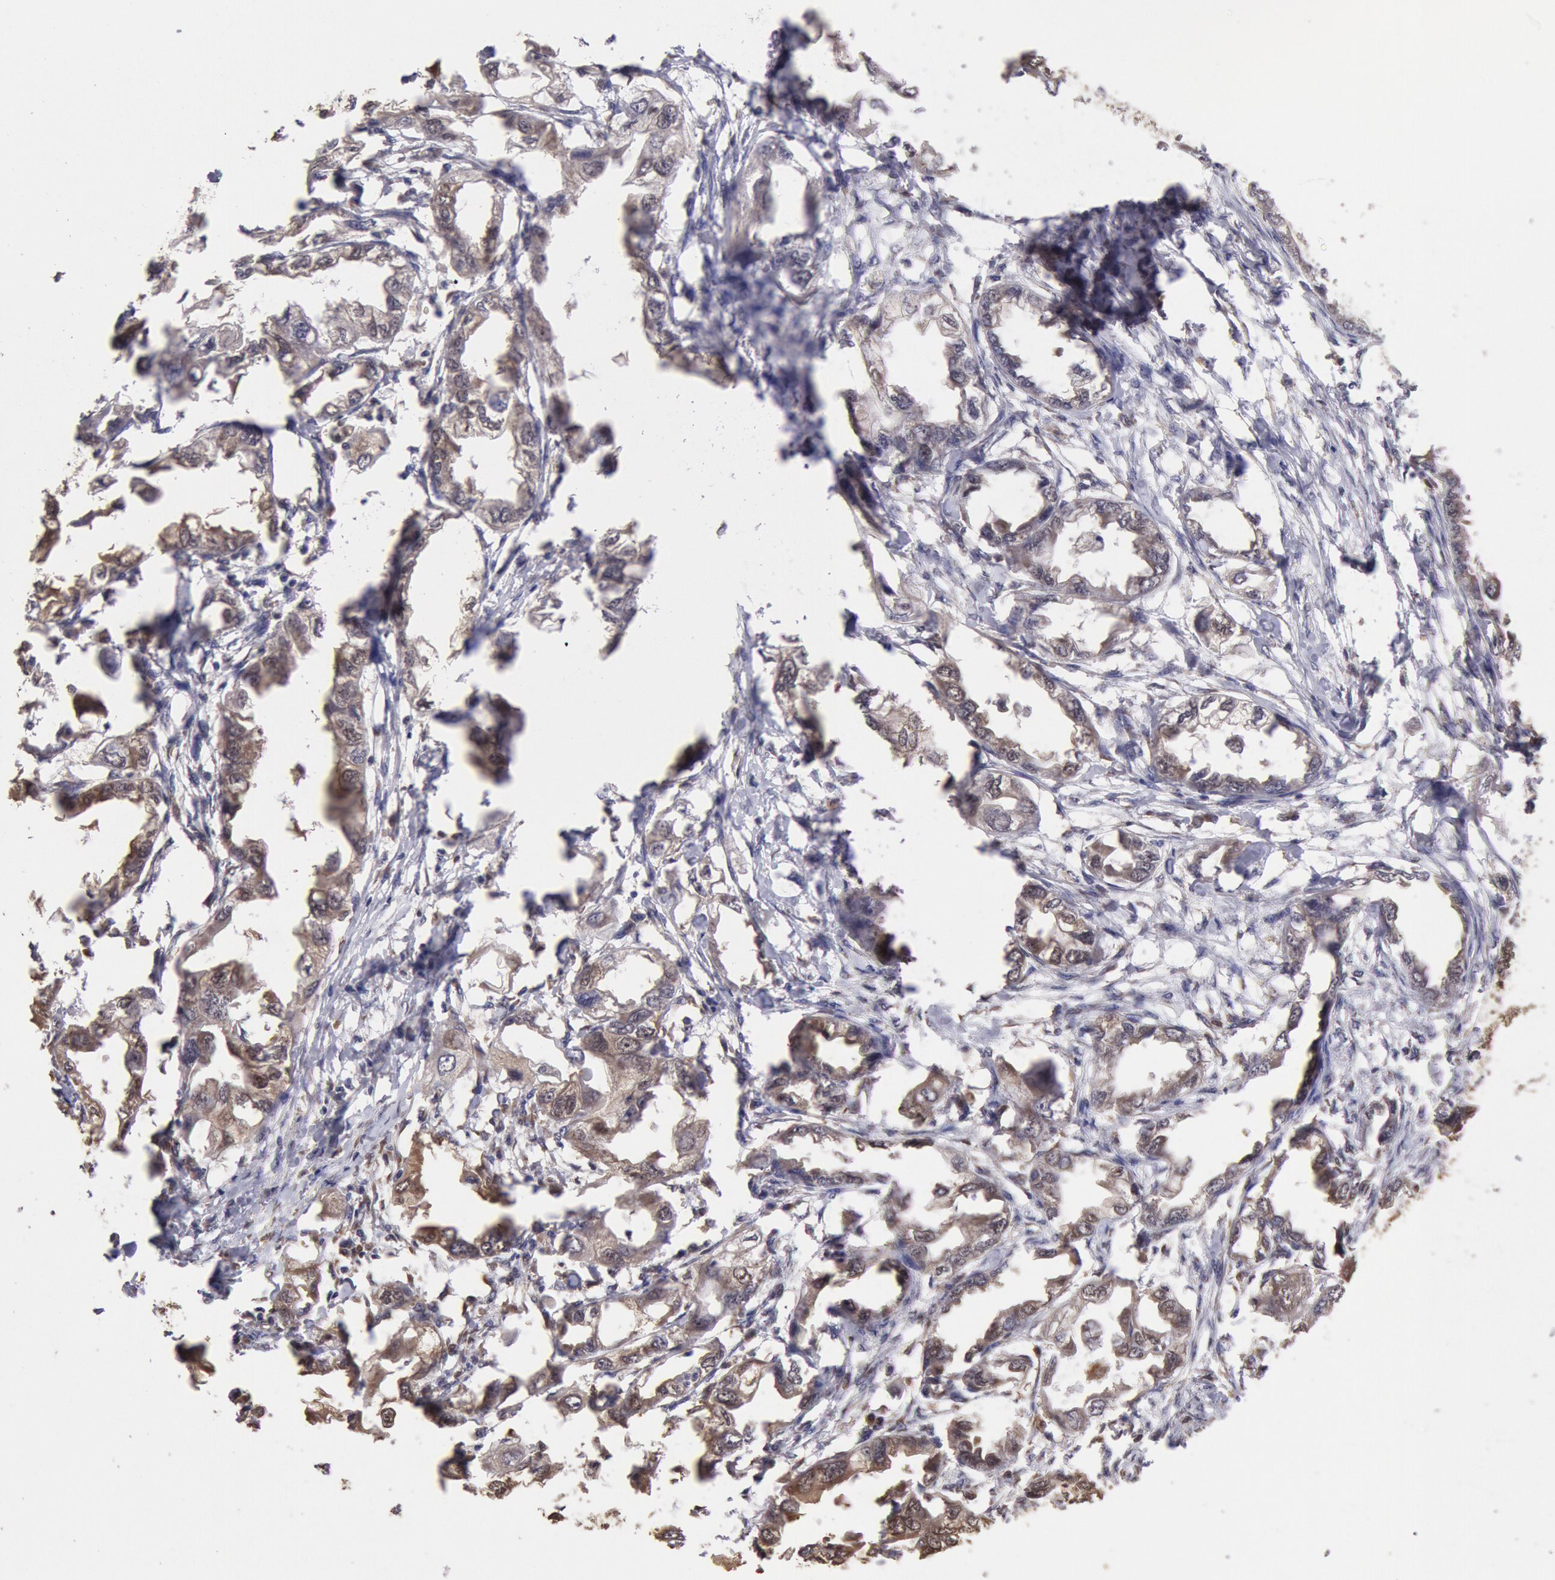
{"staining": {"intensity": "moderate", "quantity": ">75%", "location": "cytoplasmic/membranous,nuclear"}, "tissue": "endometrial cancer", "cell_type": "Tumor cells", "image_type": "cancer", "snomed": [{"axis": "morphology", "description": "Adenocarcinoma, NOS"}, {"axis": "topography", "description": "Endometrium"}], "caption": "Immunohistochemistry (IHC) micrograph of adenocarcinoma (endometrial) stained for a protein (brown), which displays medium levels of moderate cytoplasmic/membranous and nuclear positivity in approximately >75% of tumor cells.", "gene": "COMT", "patient": {"sex": "female", "age": 67}}